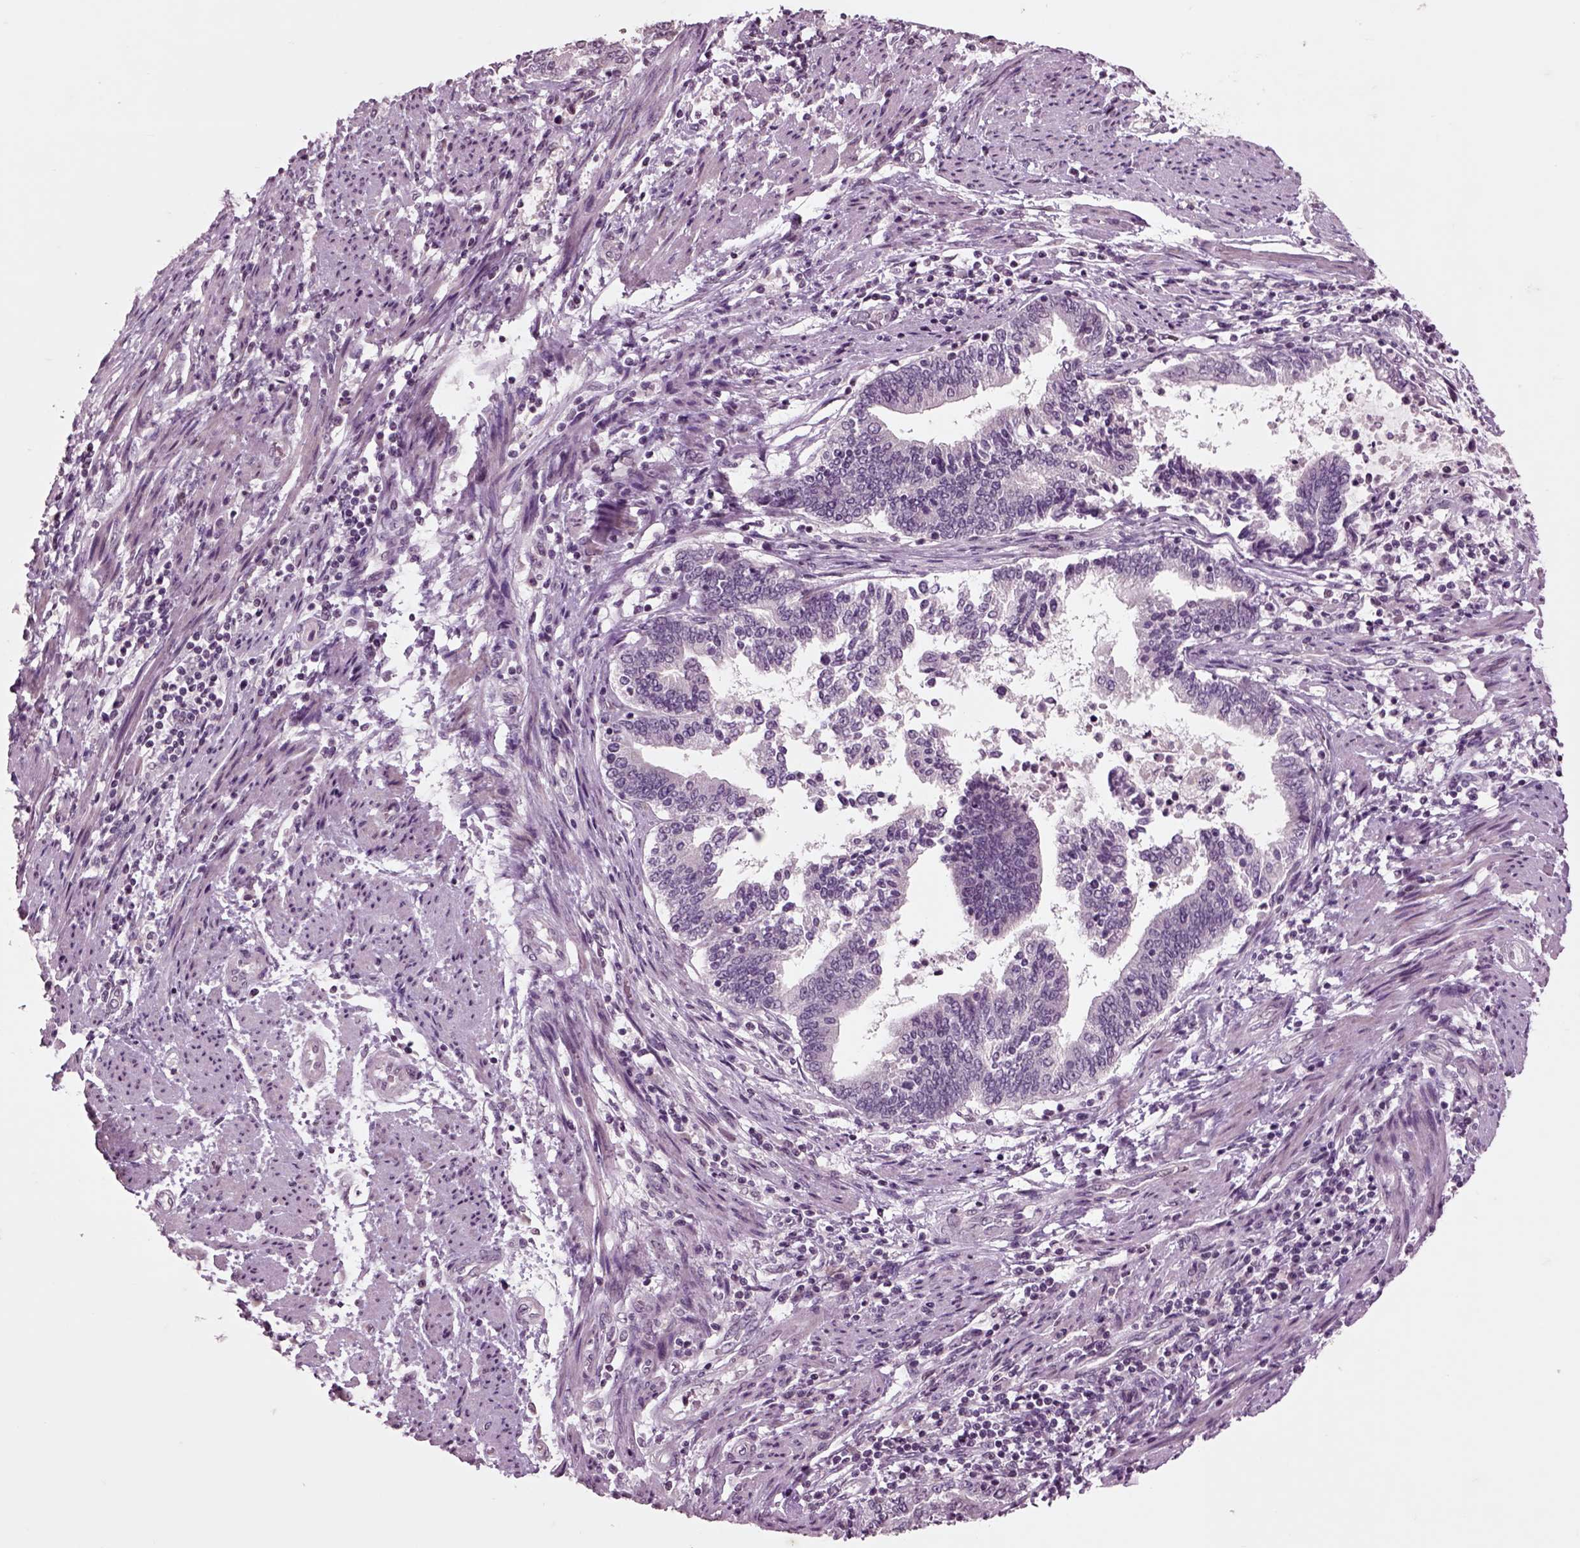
{"staining": {"intensity": "negative", "quantity": "none", "location": "none"}, "tissue": "endometrial cancer", "cell_type": "Tumor cells", "image_type": "cancer", "snomed": [{"axis": "morphology", "description": "Adenocarcinoma, NOS"}, {"axis": "topography", "description": "Endometrium"}], "caption": "High power microscopy photomicrograph of an immunohistochemistry image of endometrial adenocarcinoma, revealing no significant positivity in tumor cells. The staining was performed using DAB to visualize the protein expression in brown, while the nuclei were stained in blue with hematoxylin (Magnification: 20x).", "gene": "CHGB", "patient": {"sex": "female", "age": 65}}